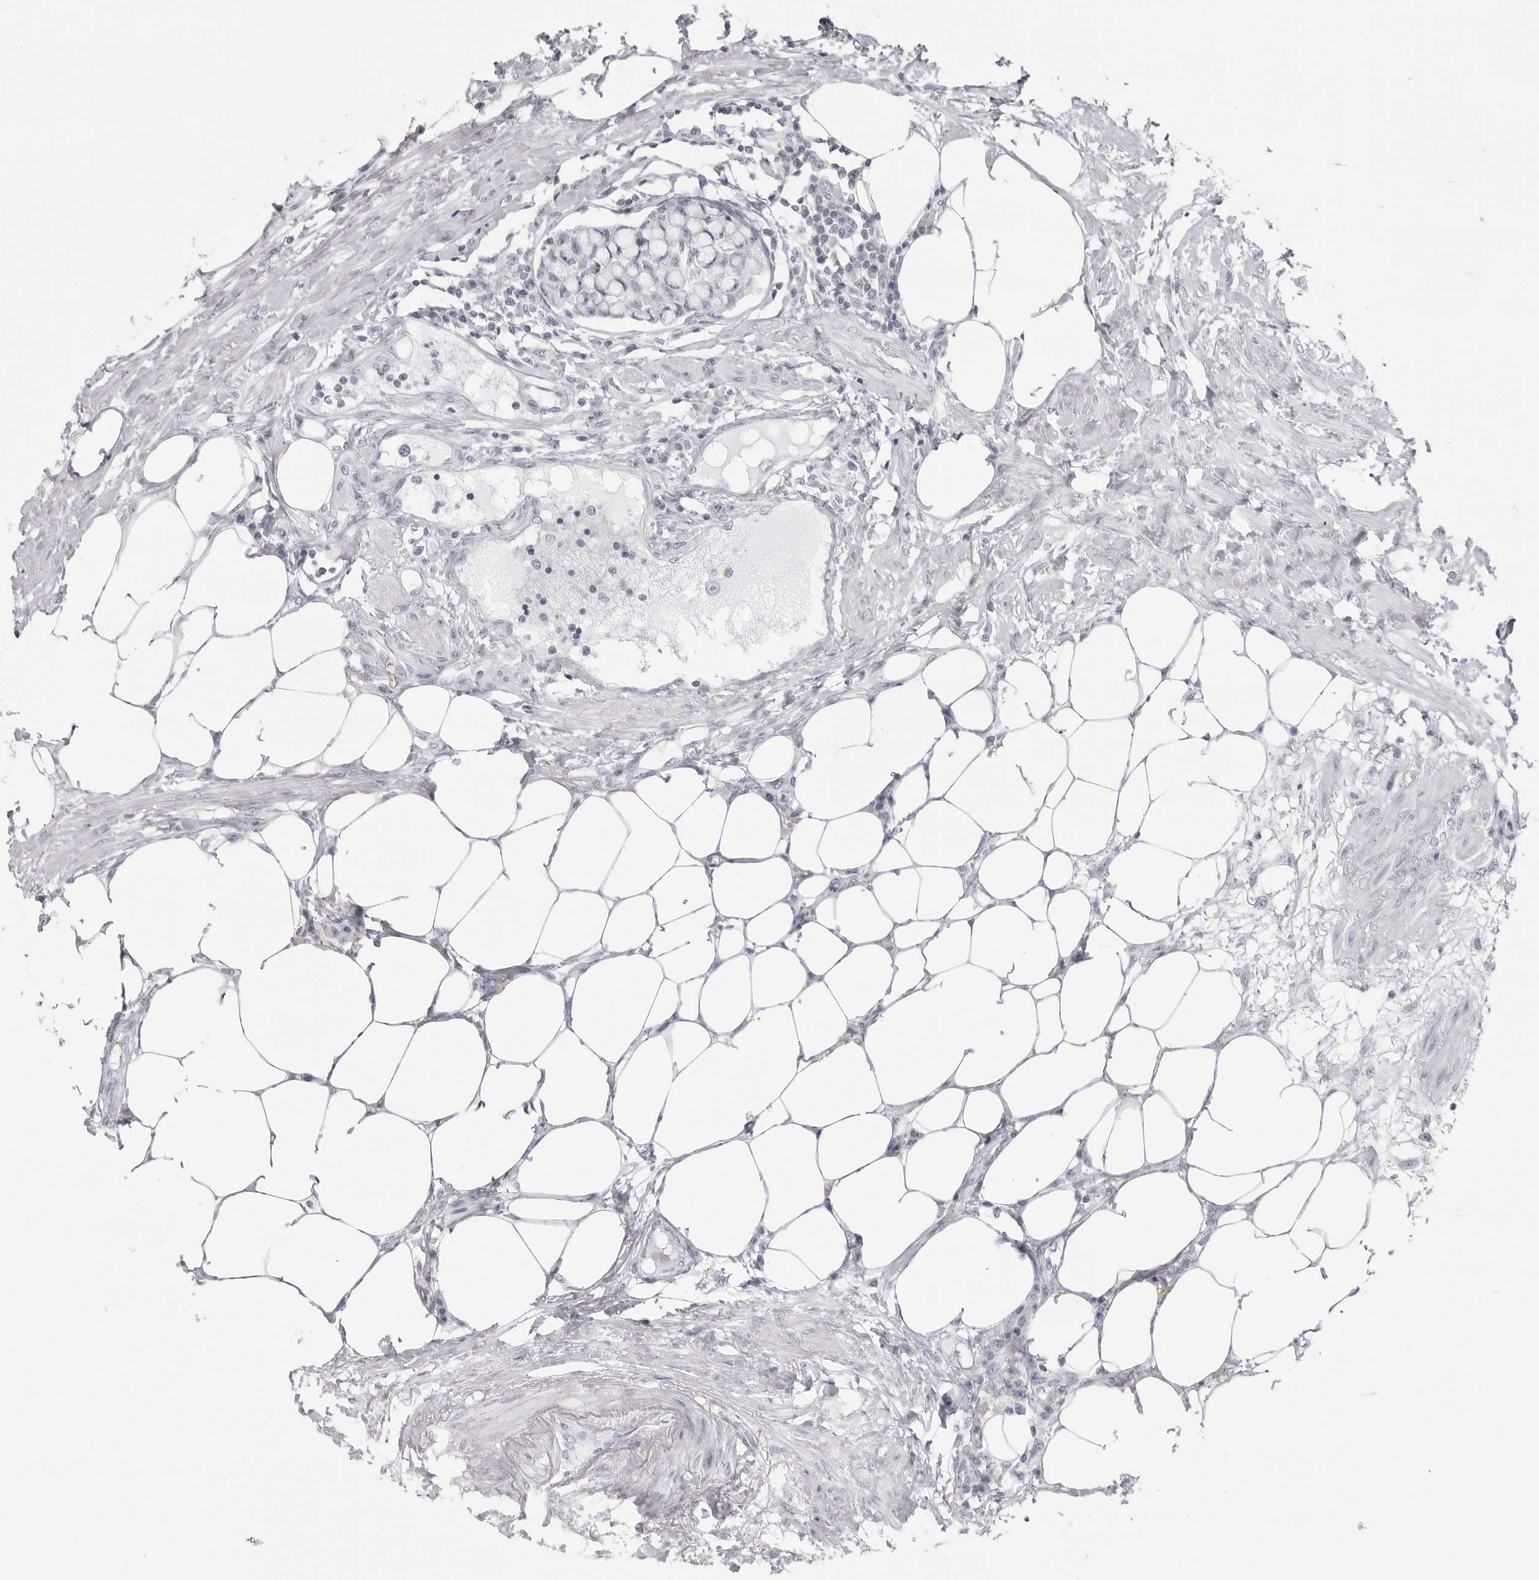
{"staining": {"intensity": "negative", "quantity": "none", "location": "none"}, "tissue": "colorectal cancer", "cell_type": "Tumor cells", "image_type": "cancer", "snomed": [{"axis": "morphology", "description": "Adenocarcinoma, NOS"}, {"axis": "topography", "description": "Colon"}], "caption": "High power microscopy photomicrograph of an immunohistochemistry image of colorectal cancer, revealing no significant staining in tumor cells. Nuclei are stained in blue.", "gene": "EPB41", "patient": {"sex": "female", "age": 84}}